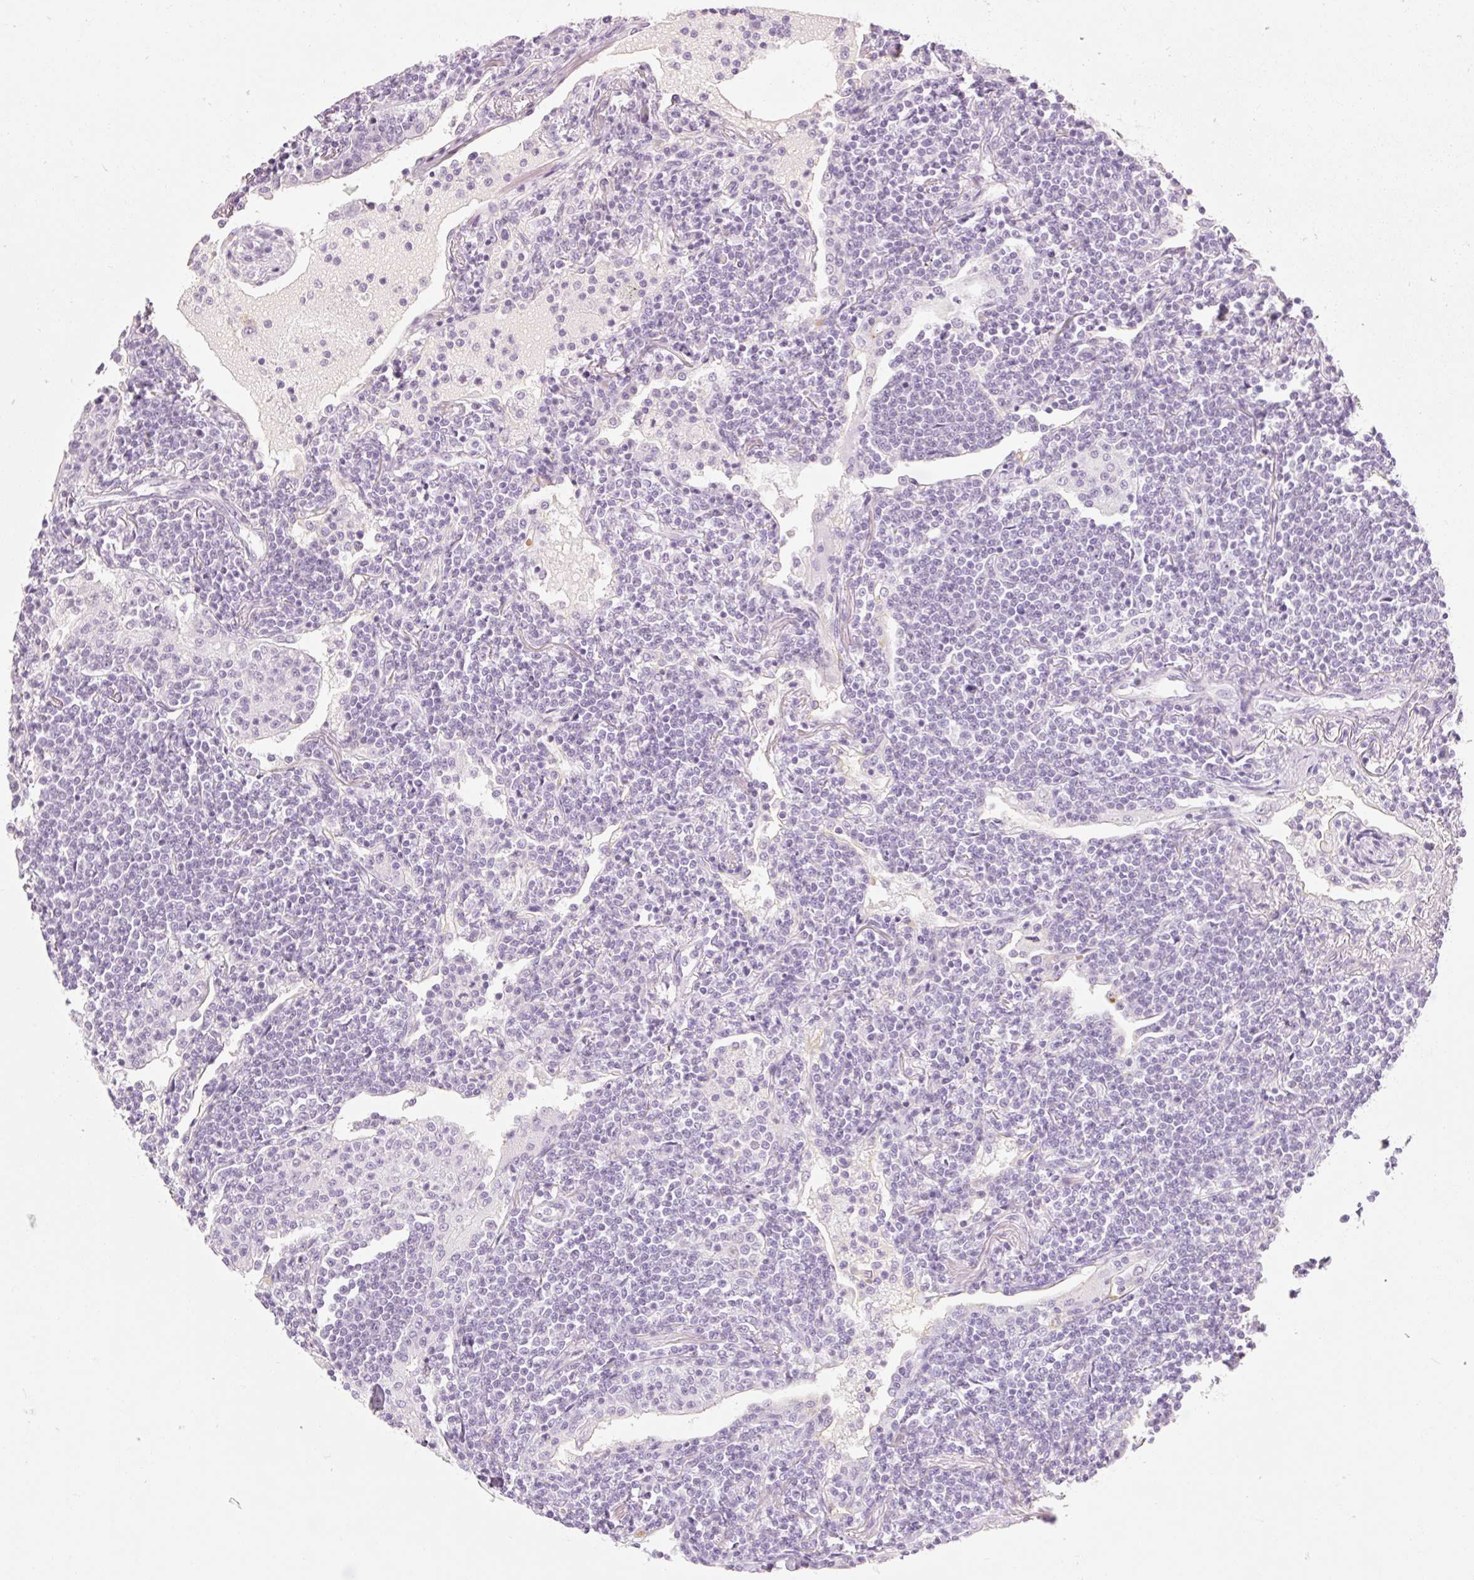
{"staining": {"intensity": "negative", "quantity": "none", "location": "none"}, "tissue": "lymphoma", "cell_type": "Tumor cells", "image_type": "cancer", "snomed": [{"axis": "morphology", "description": "Malignant lymphoma, non-Hodgkin's type, Low grade"}, {"axis": "topography", "description": "Lung"}], "caption": "A histopathology image of human low-grade malignant lymphoma, non-Hodgkin's type is negative for staining in tumor cells.", "gene": "TAF1L", "patient": {"sex": "female", "age": 71}}